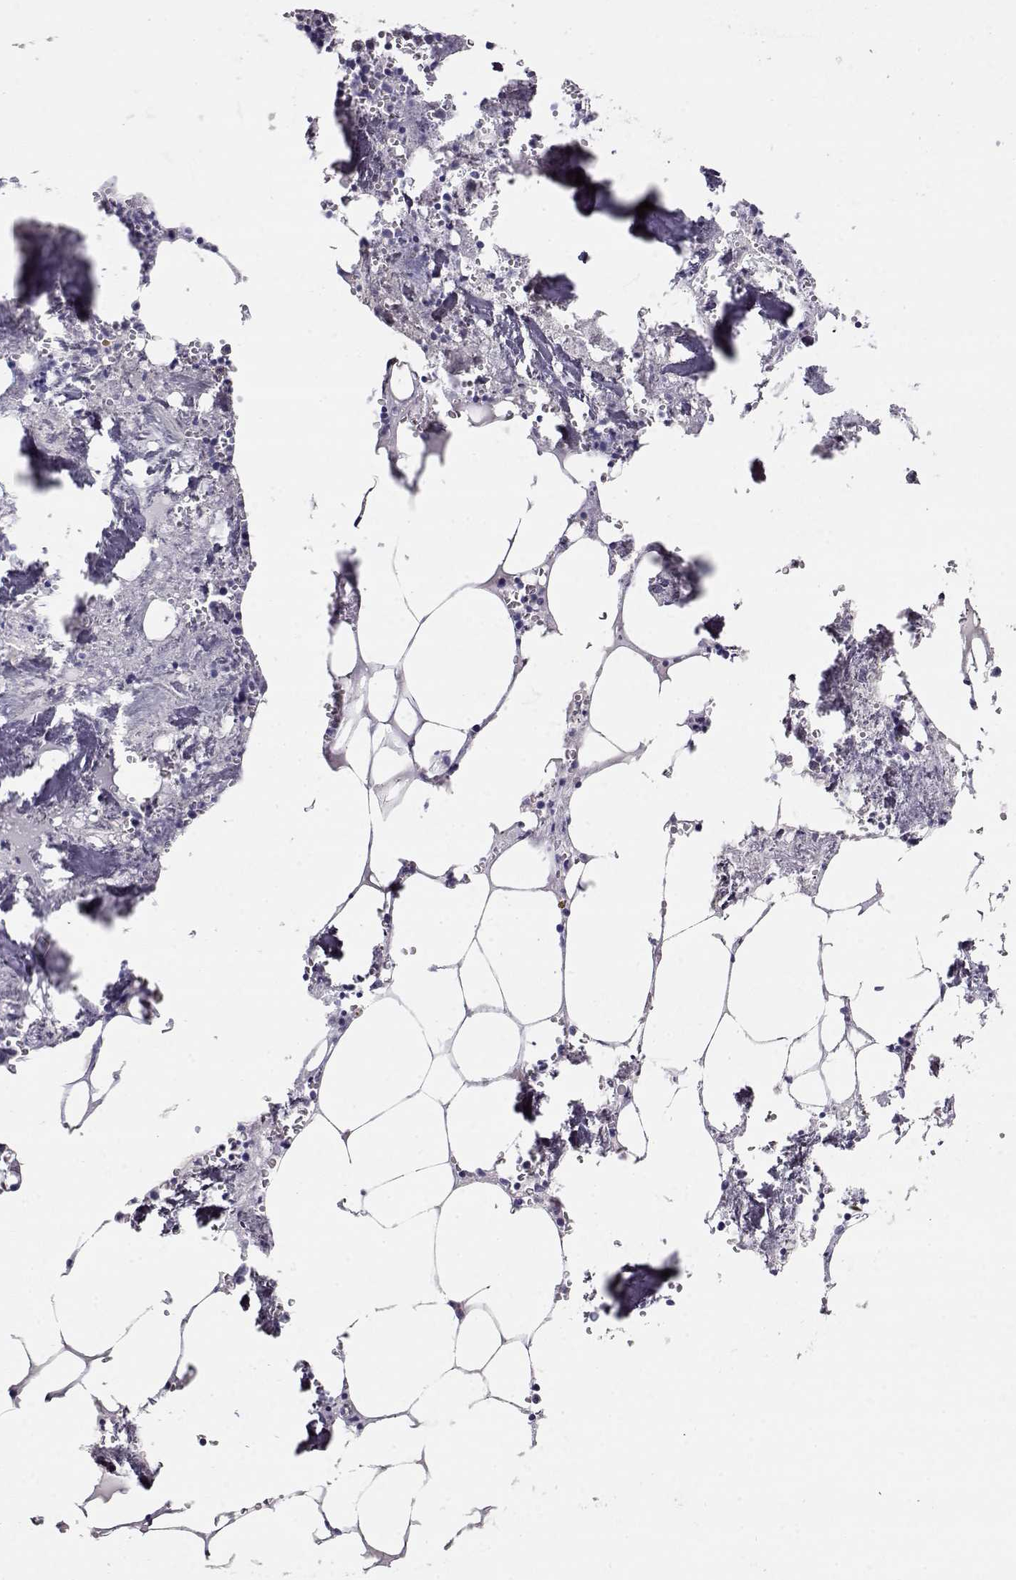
{"staining": {"intensity": "negative", "quantity": "none", "location": "none"}, "tissue": "bone marrow", "cell_type": "Hematopoietic cells", "image_type": "normal", "snomed": [{"axis": "morphology", "description": "Normal tissue, NOS"}, {"axis": "topography", "description": "Bone marrow"}], "caption": "An image of bone marrow stained for a protein exhibits no brown staining in hematopoietic cells.", "gene": "MAGEC1", "patient": {"sex": "male", "age": 54}}